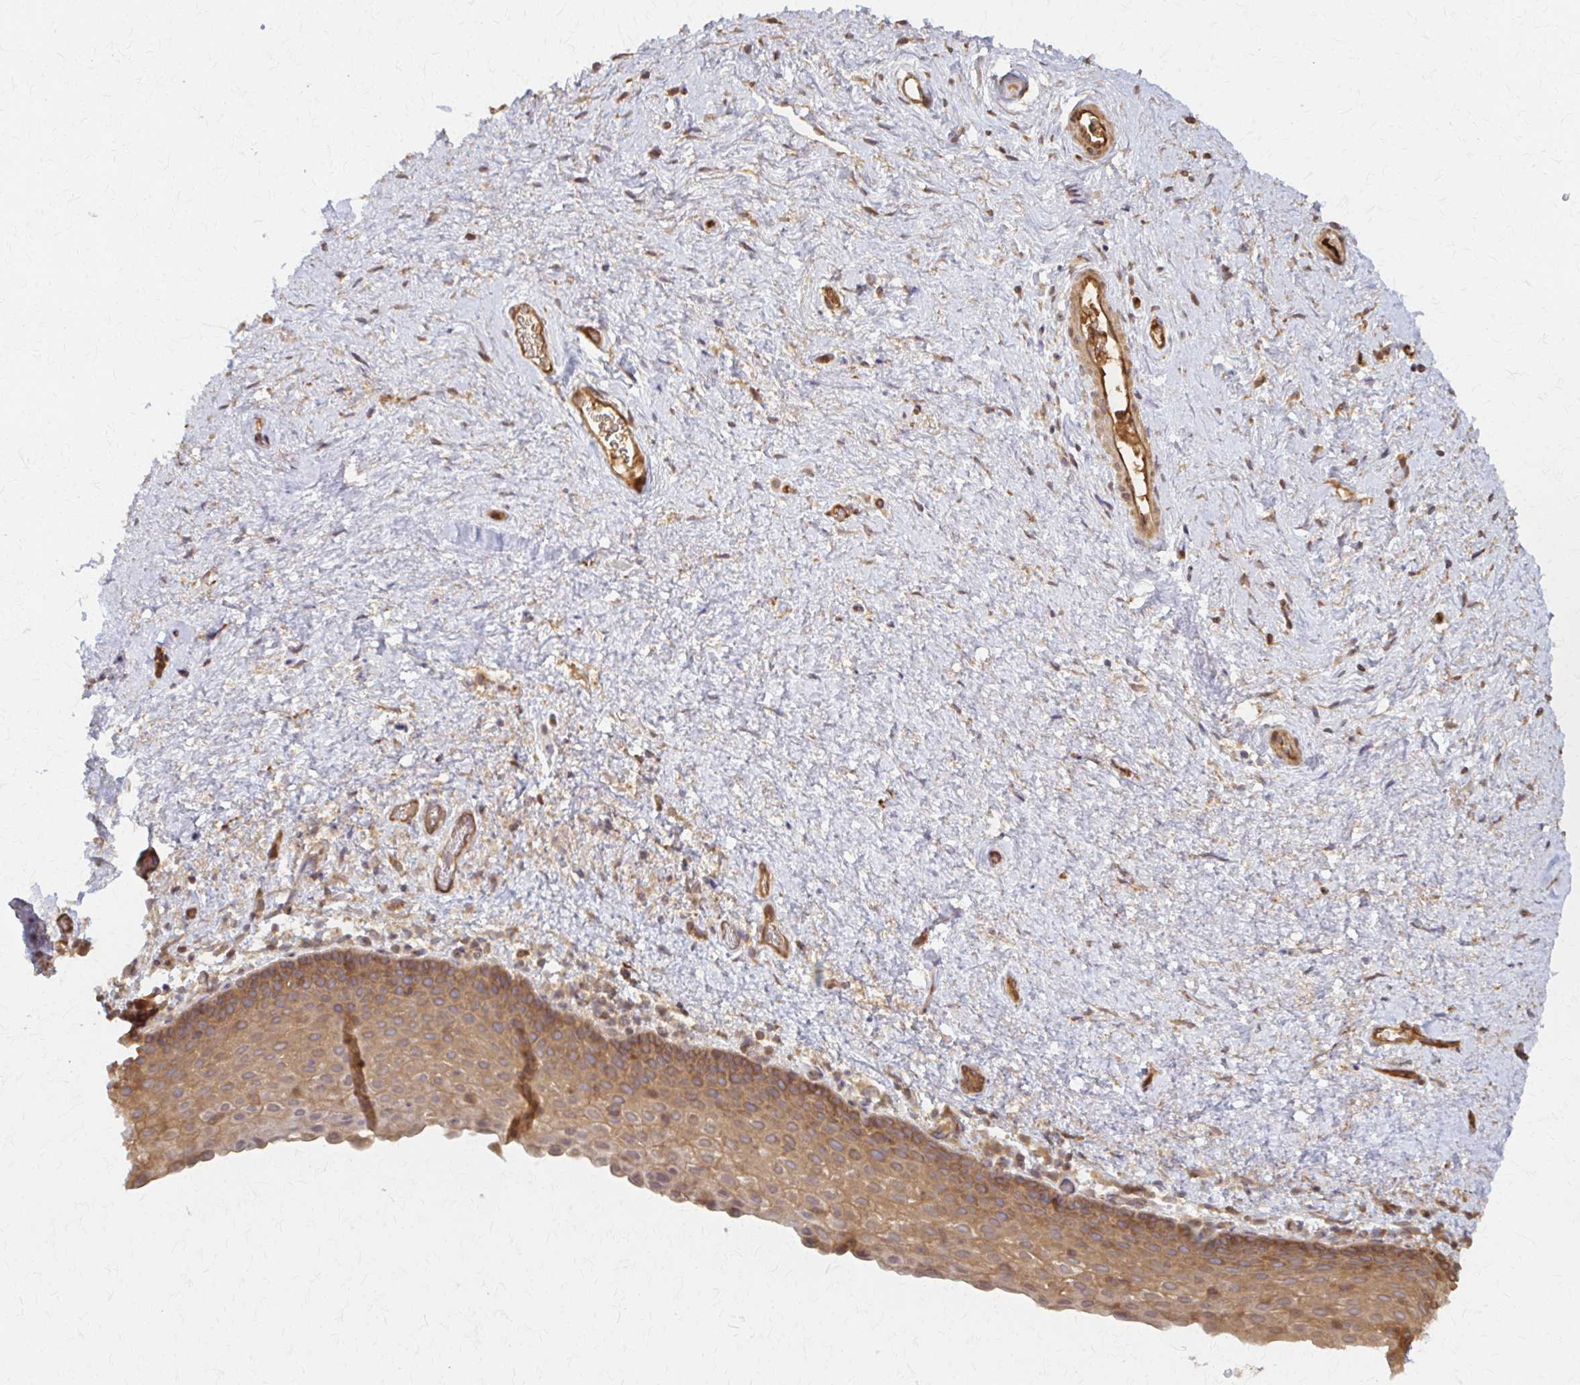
{"staining": {"intensity": "moderate", "quantity": ">75%", "location": "cytoplasmic/membranous"}, "tissue": "vagina", "cell_type": "Squamous epithelial cells", "image_type": "normal", "snomed": [{"axis": "morphology", "description": "Normal tissue, NOS"}, {"axis": "topography", "description": "Vagina"}], "caption": "Immunohistochemical staining of benign human vagina exhibits medium levels of moderate cytoplasmic/membranous staining in about >75% of squamous epithelial cells.", "gene": "ARHGAP35", "patient": {"sex": "female", "age": 61}}